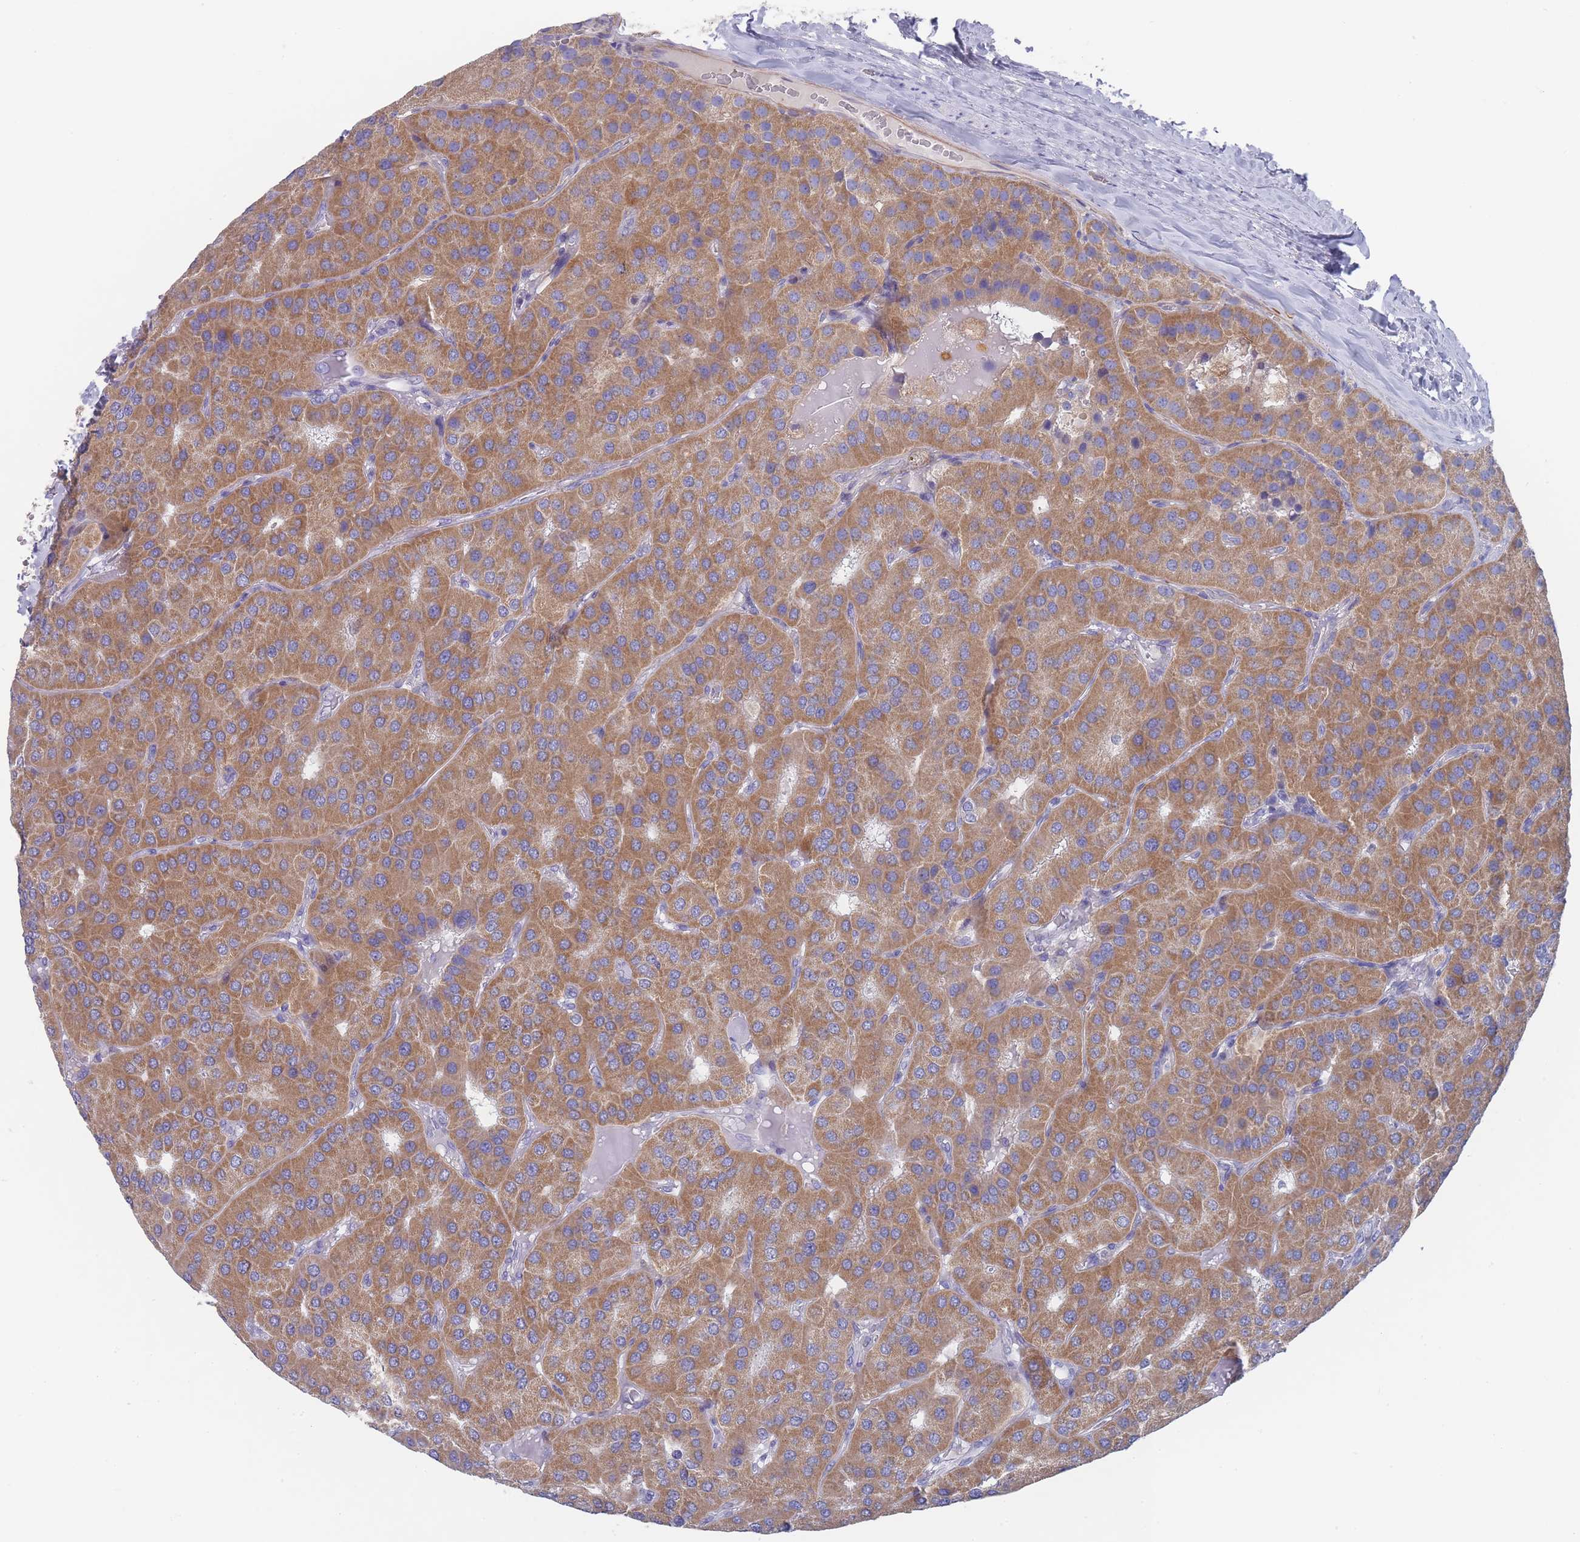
{"staining": {"intensity": "moderate", "quantity": ">75%", "location": "cytoplasmic/membranous"}, "tissue": "parathyroid gland", "cell_type": "Glandular cells", "image_type": "normal", "snomed": [{"axis": "morphology", "description": "Normal tissue, NOS"}, {"axis": "morphology", "description": "Adenoma, NOS"}, {"axis": "topography", "description": "Parathyroid gland"}], "caption": "High-power microscopy captured an immunohistochemistry (IHC) photomicrograph of unremarkable parathyroid gland, revealing moderate cytoplasmic/membranous staining in approximately >75% of glandular cells.", "gene": "SCCPDH", "patient": {"sex": "female", "age": 86}}